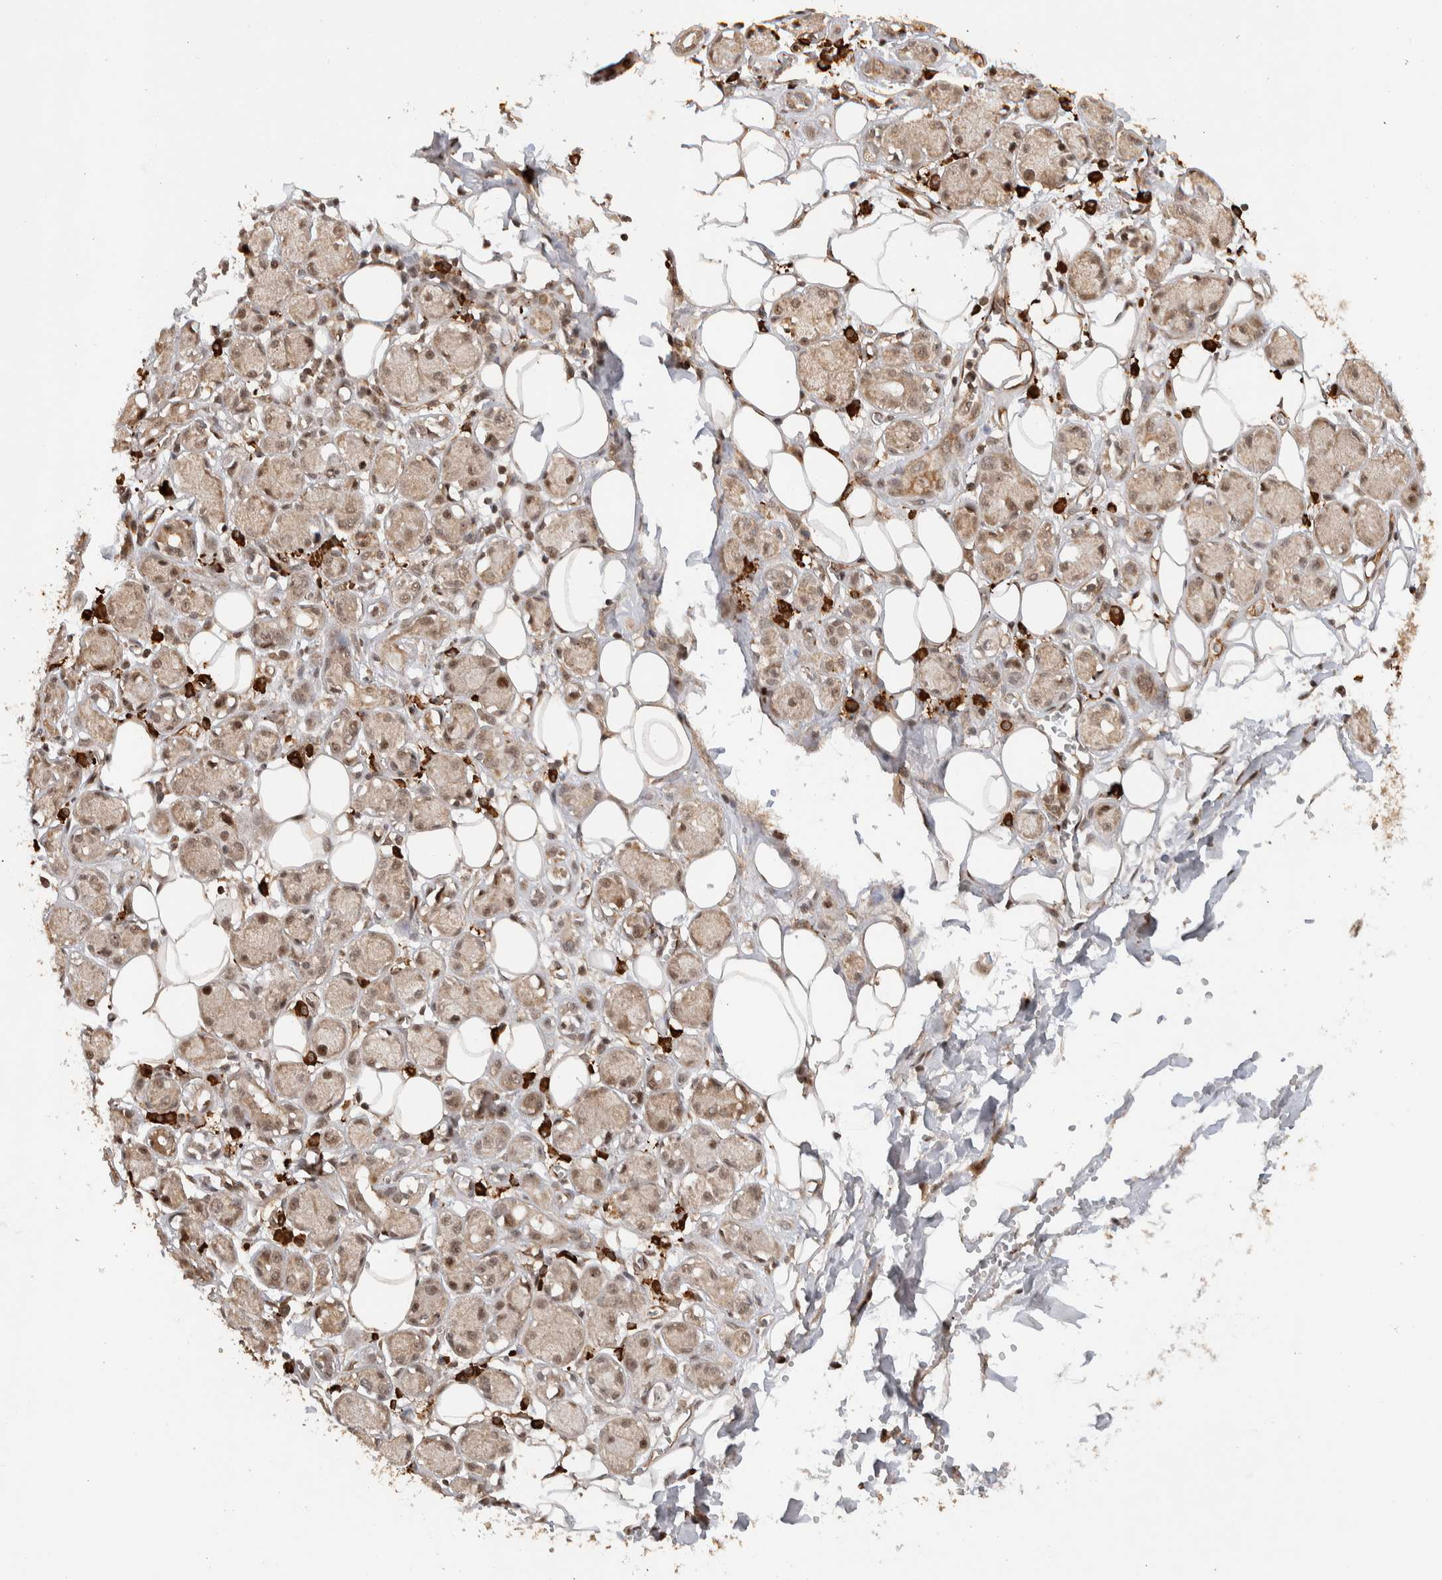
{"staining": {"intensity": "moderate", "quantity": ">75%", "location": "cytoplasmic/membranous,nuclear"}, "tissue": "adipose tissue", "cell_type": "Adipocytes", "image_type": "normal", "snomed": [{"axis": "morphology", "description": "Normal tissue, NOS"}, {"axis": "morphology", "description": "Inflammation, NOS"}, {"axis": "topography", "description": "Vascular tissue"}, {"axis": "topography", "description": "Salivary gland"}], "caption": "Brown immunohistochemical staining in unremarkable adipose tissue exhibits moderate cytoplasmic/membranous,nuclear expression in approximately >75% of adipocytes. Immunohistochemistry stains the protein in brown and the nuclei are stained blue.", "gene": "TOR1B", "patient": {"sex": "female", "age": 75}}